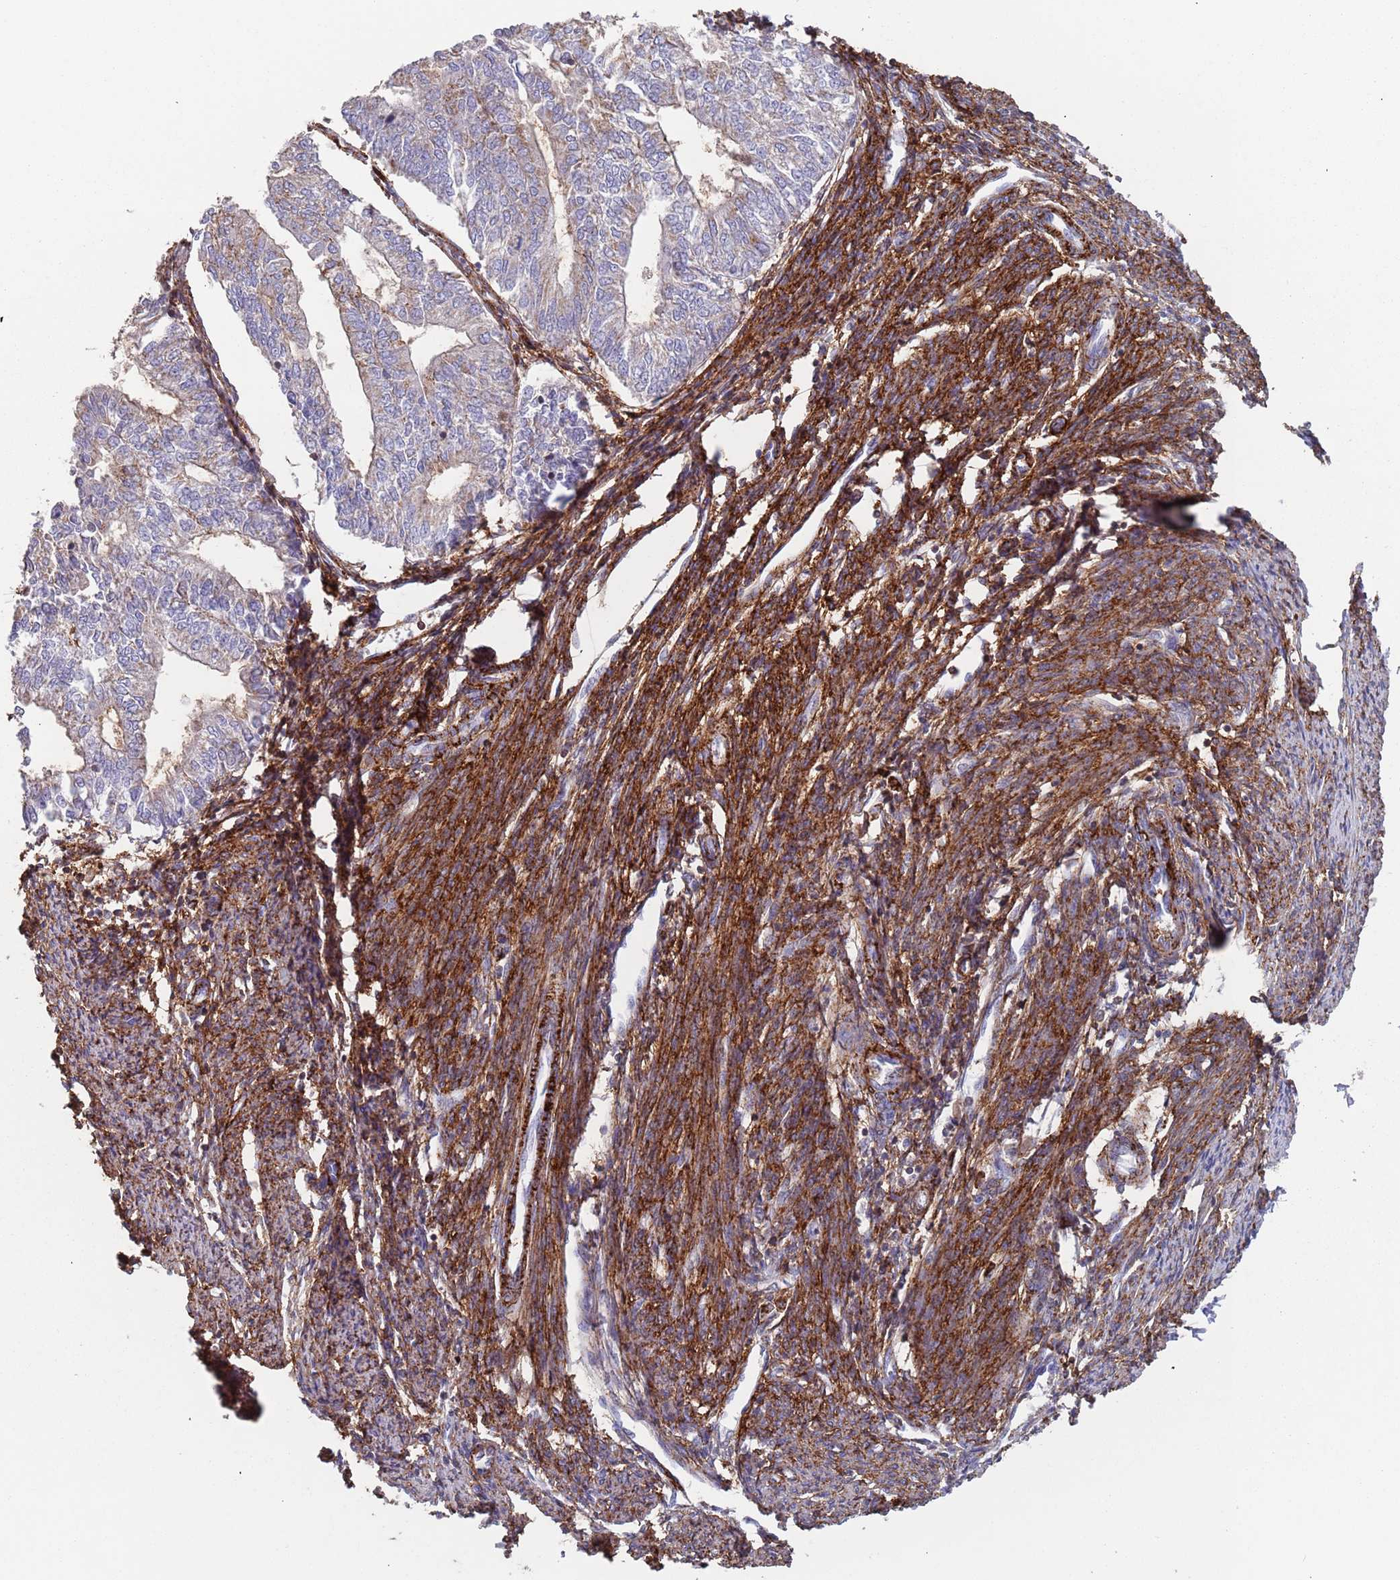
{"staining": {"intensity": "weak", "quantity": "<25%", "location": "cytoplasmic/membranous"}, "tissue": "smooth muscle", "cell_type": "Smooth muscle cells", "image_type": "normal", "snomed": [{"axis": "morphology", "description": "Normal tissue, NOS"}, {"axis": "topography", "description": "Smooth muscle"}, {"axis": "topography", "description": "Uterus"}], "caption": "A histopathology image of human smooth muscle is negative for staining in smooth muscle cells. Nuclei are stained in blue.", "gene": "RNF144A", "patient": {"sex": "female", "age": 59}}